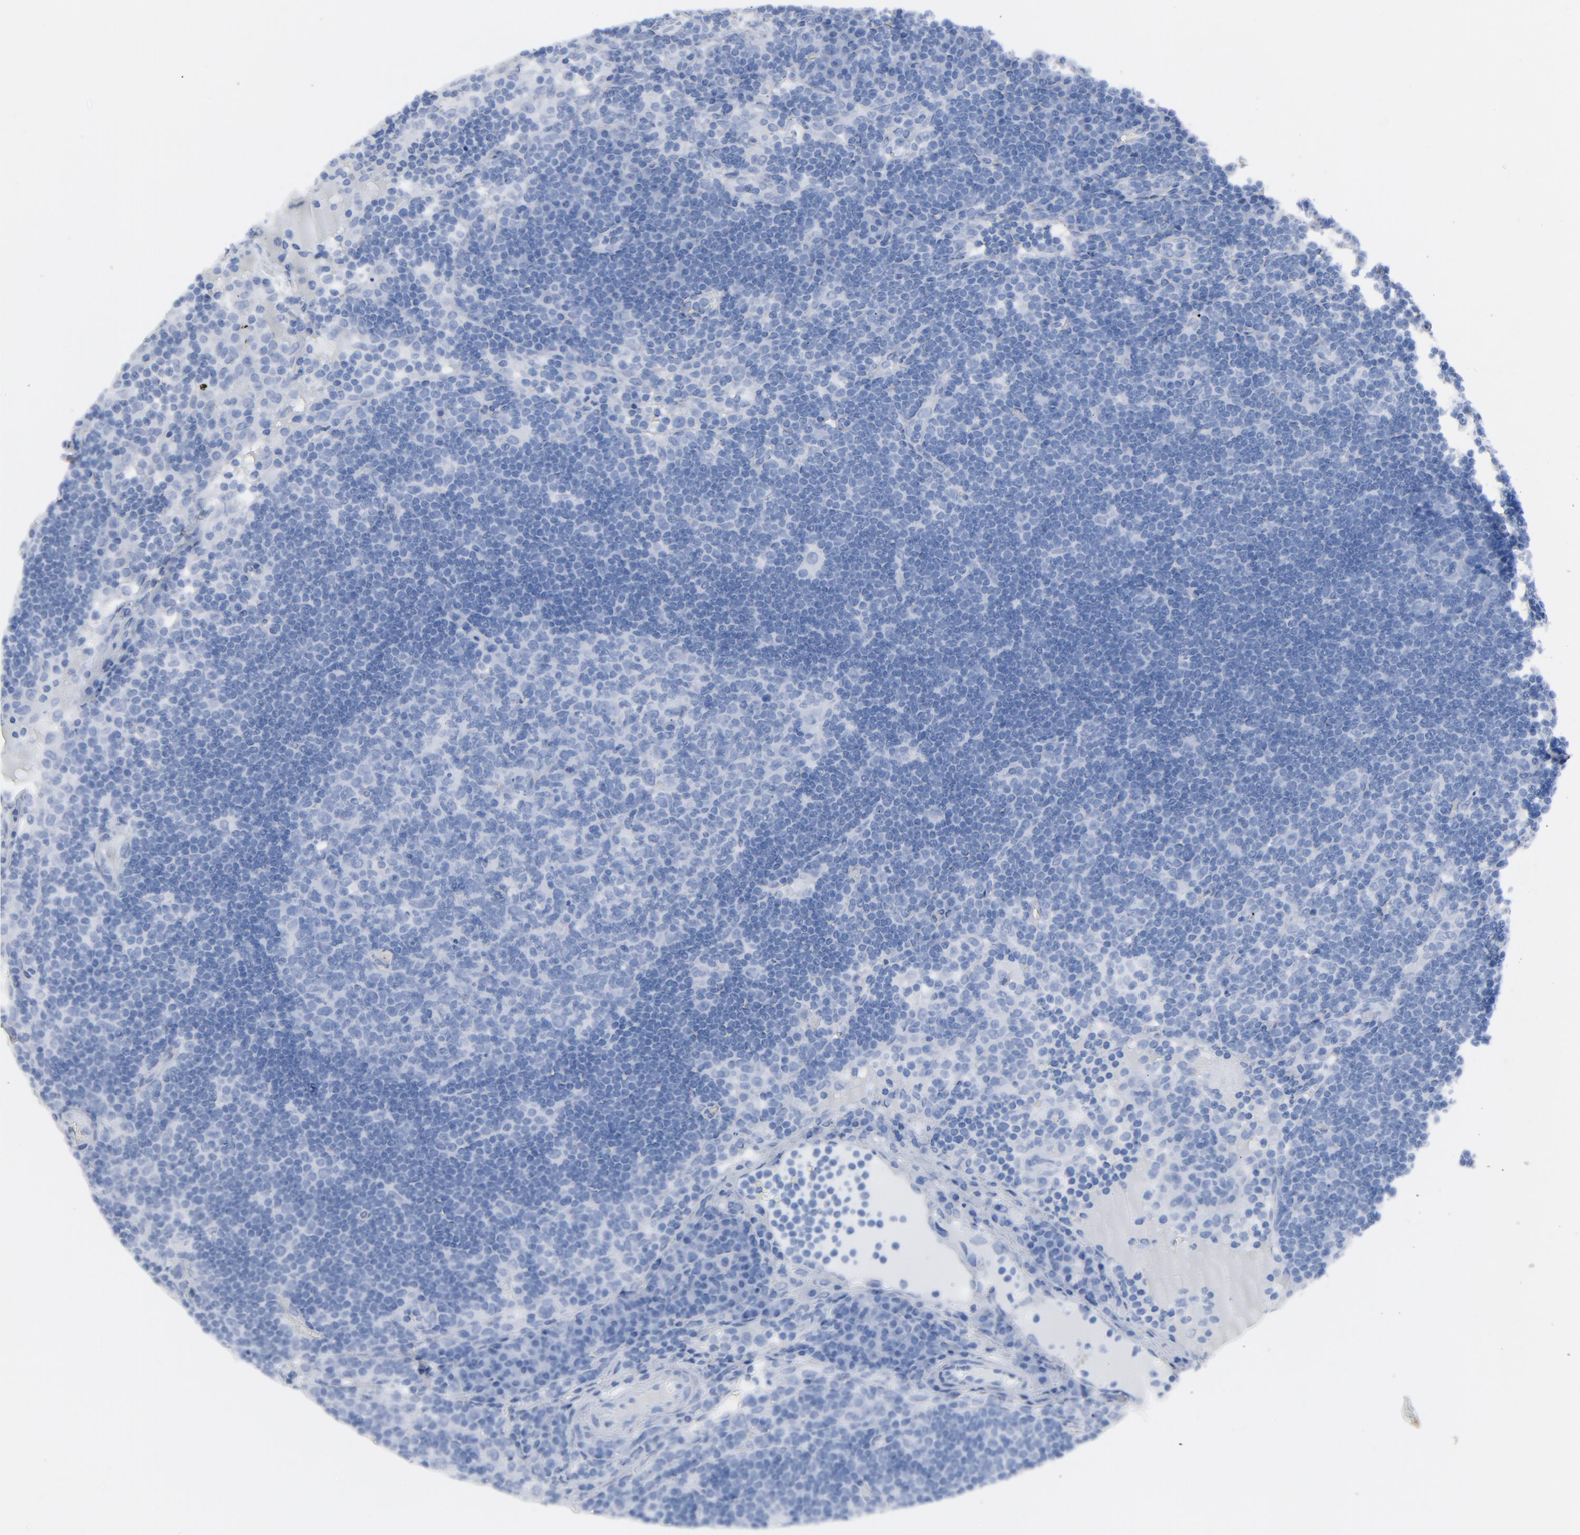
{"staining": {"intensity": "negative", "quantity": "none", "location": "none"}, "tissue": "lymph node", "cell_type": "Germinal center cells", "image_type": "normal", "snomed": [{"axis": "morphology", "description": "Normal tissue, NOS"}, {"axis": "morphology", "description": "Squamous cell carcinoma, metastatic, NOS"}, {"axis": "topography", "description": "Lymph node"}], "caption": "DAB (3,3'-diaminobenzidine) immunohistochemical staining of unremarkable human lymph node shows no significant expression in germinal center cells. The staining was performed using DAB to visualize the protein expression in brown, while the nuclei were stained in blue with hematoxylin (Magnification: 20x).", "gene": "C14orf119", "patient": {"sex": "female", "age": 53}}